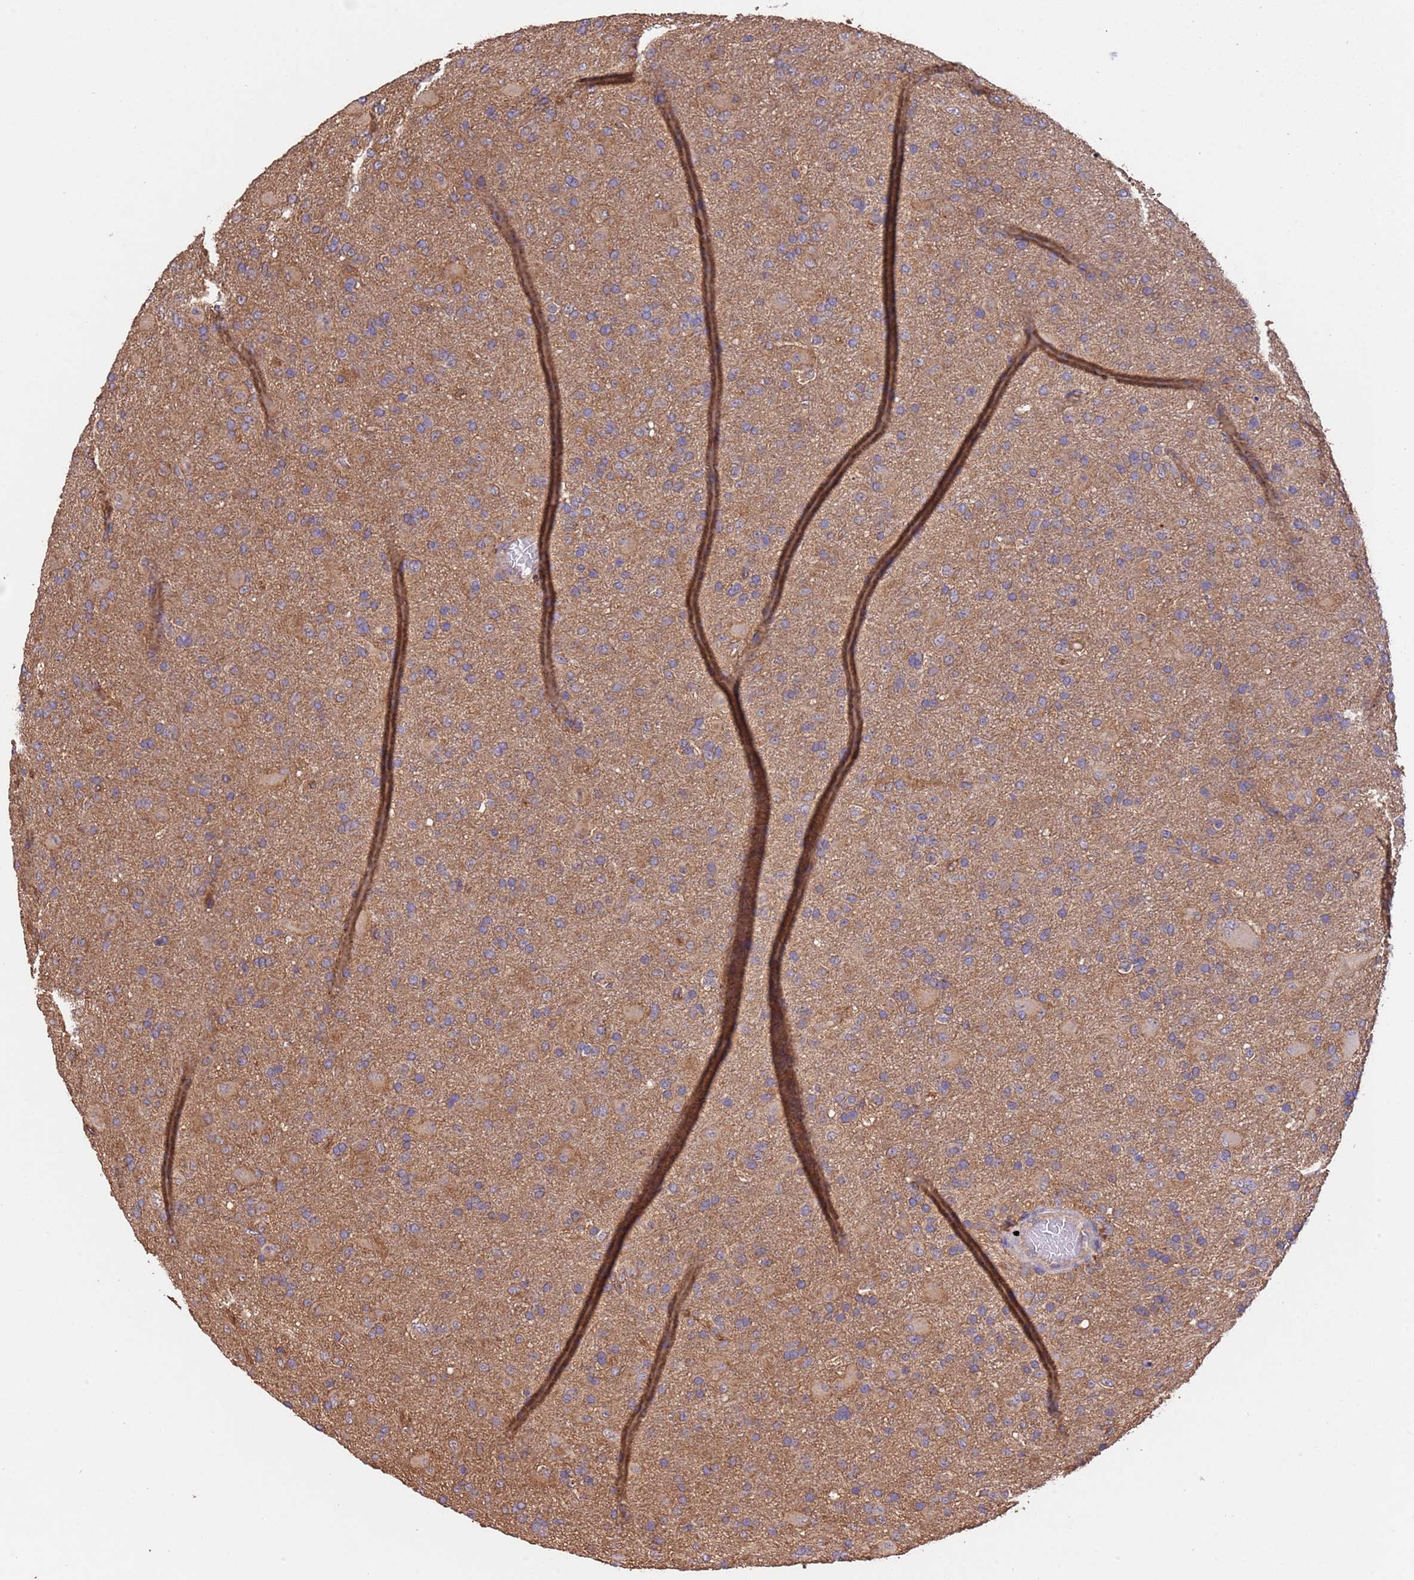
{"staining": {"intensity": "moderate", "quantity": ">75%", "location": "cytoplasmic/membranous"}, "tissue": "glioma", "cell_type": "Tumor cells", "image_type": "cancer", "snomed": [{"axis": "morphology", "description": "Glioma, malignant, Low grade"}, {"axis": "topography", "description": "Brain"}], "caption": "Protein positivity by immunohistochemistry (IHC) displays moderate cytoplasmic/membranous positivity in about >75% of tumor cells in malignant glioma (low-grade).", "gene": "MTX3", "patient": {"sex": "male", "age": 65}}